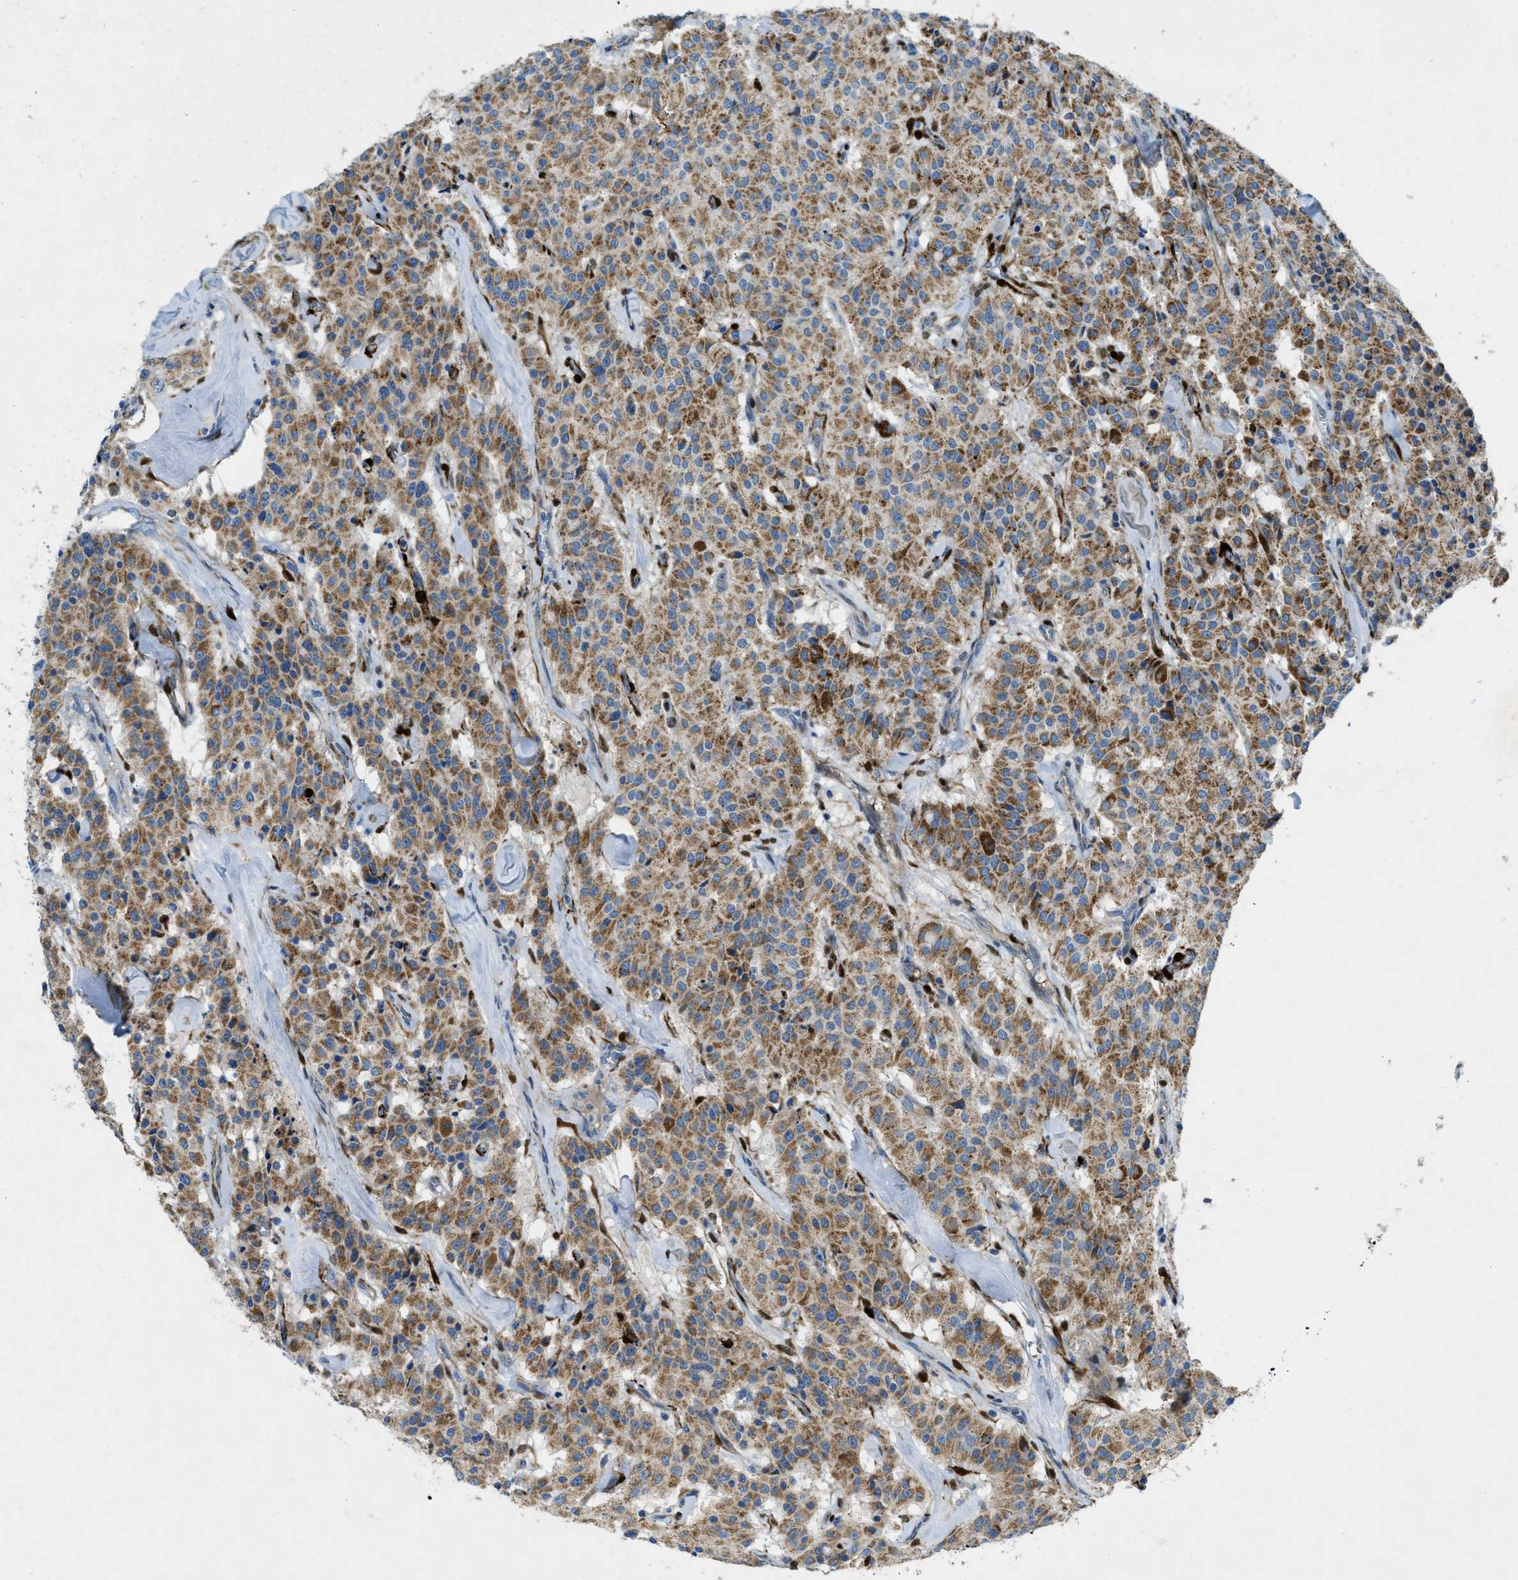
{"staining": {"intensity": "moderate", "quantity": ">75%", "location": "cytoplasmic/membranous"}, "tissue": "carcinoid", "cell_type": "Tumor cells", "image_type": "cancer", "snomed": [{"axis": "morphology", "description": "Carcinoid, malignant, NOS"}, {"axis": "topography", "description": "Lung"}], "caption": "This photomicrograph demonstrates immunohistochemistry staining of human carcinoid, with medium moderate cytoplasmic/membranous positivity in about >75% of tumor cells.", "gene": "CYGB", "patient": {"sex": "male", "age": 30}}